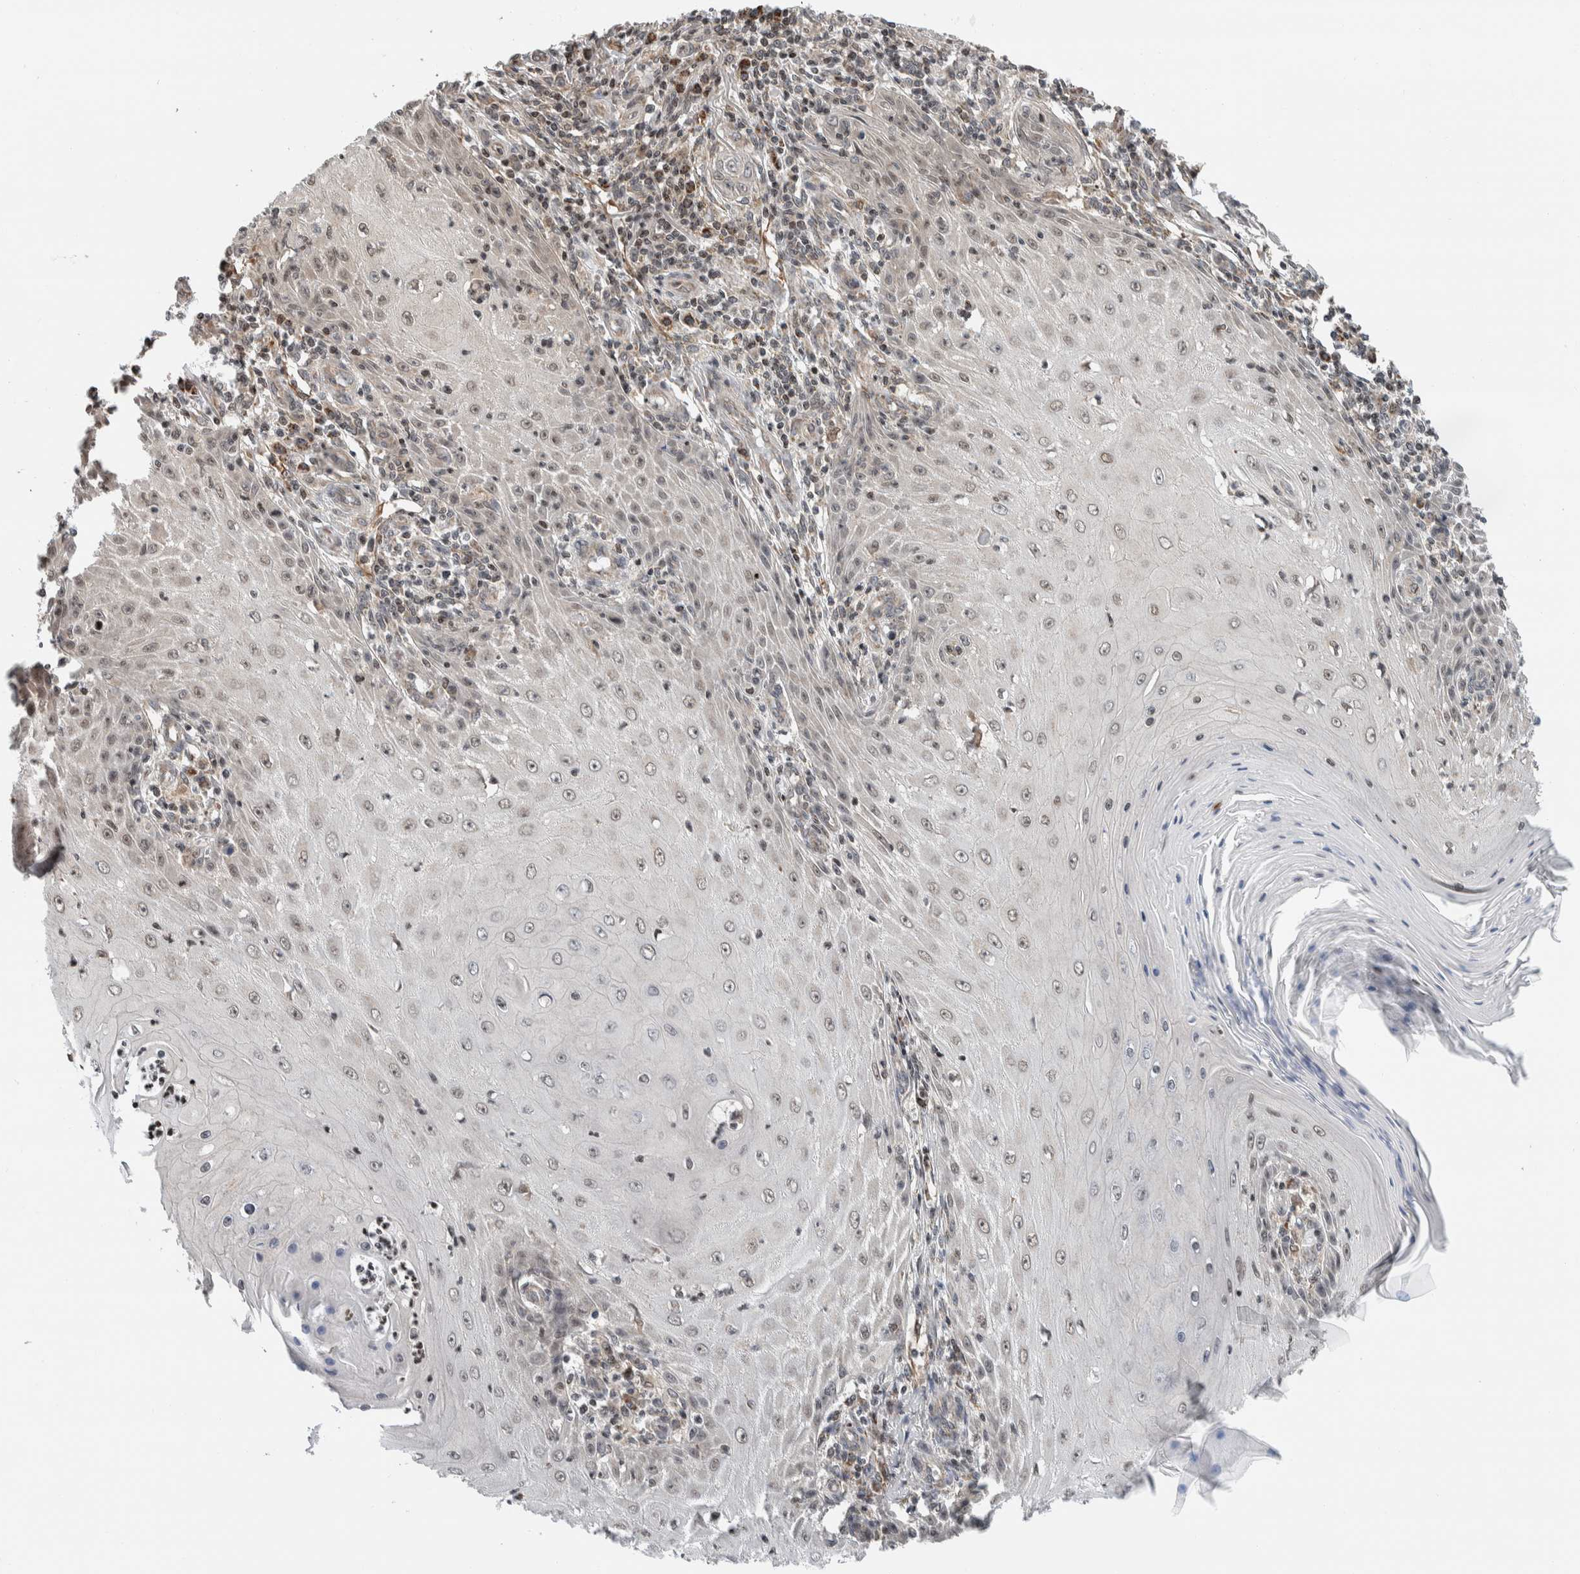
{"staining": {"intensity": "weak", "quantity": "<25%", "location": "nuclear"}, "tissue": "skin cancer", "cell_type": "Tumor cells", "image_type": "cancer", "snomed": [{"axis": "morphology", "description": "Squamous cell carcinoma, NOS"}, {"axis": "topography", "description": "Skin"}], "caption": "A high-resolution histopathology image shows immunohistochemistry (IHC) staining of skin cancer, which reveals no significant positivity in tumor cells.", "gene": "NPLOC4", "patient": {"sex": "female", "age": 73}}